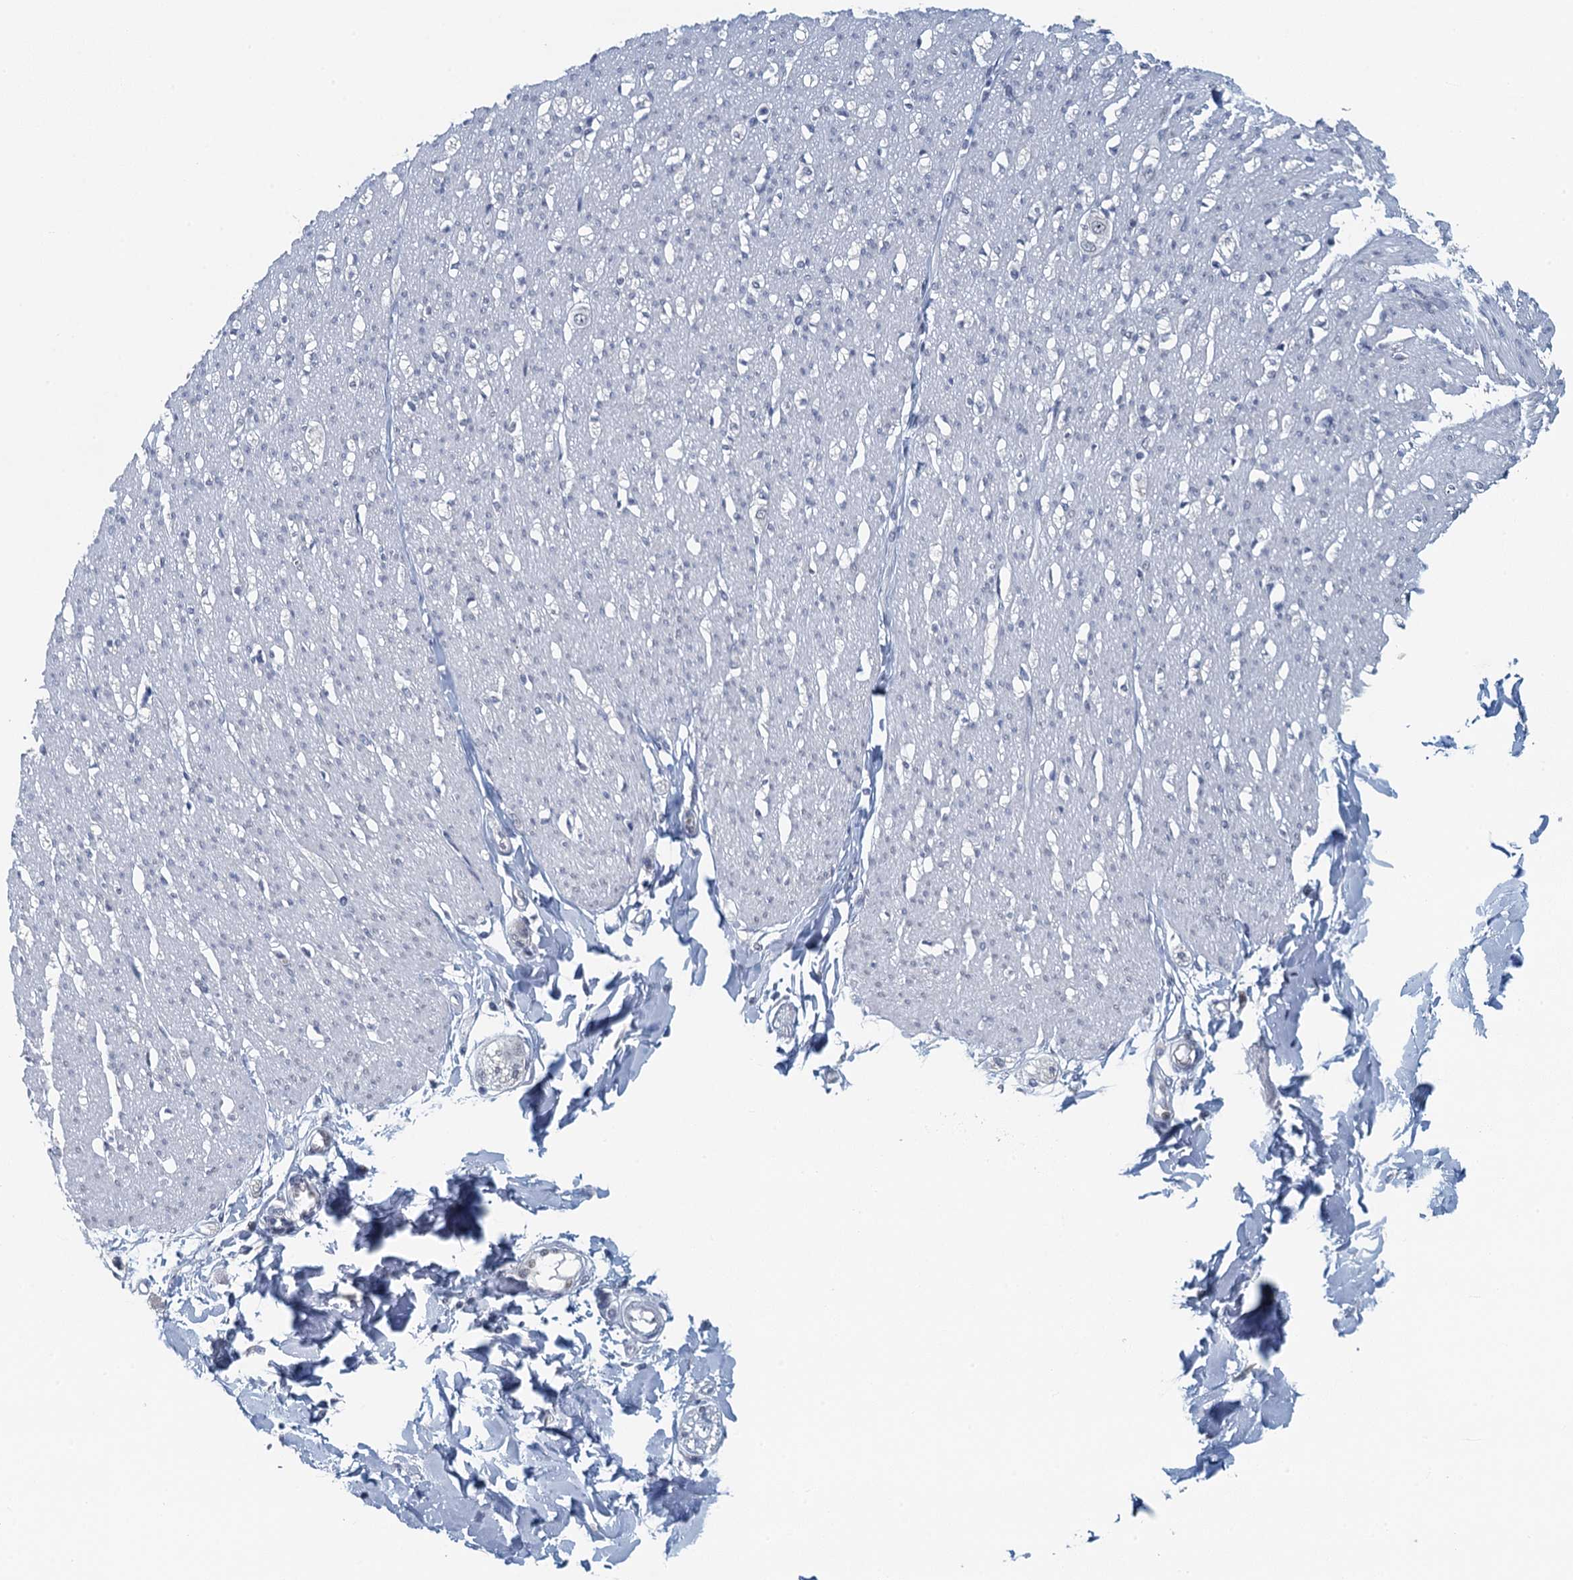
{"staining": {"intensity": "negative", "quantity": "none", "location": "none"}, "tissue": "smooth muscle", "cell_type": "Smooth muscle cells", "image_type": "normal", "snomed": [{"axis": "morphology", "description": "Normal tissue, NOS"}, {"axis": "morphology", "description": "Adenocarcinoma, NOS"}, {"axis": "topography", "description": "Colon"}, {"axis": "topography", "description": "Peripheral nerve tissue"}], "caption": "Histopathology image shows no protein expression in smooth muscle cells of benign smooth muscle. (DAB IHC visualized using brightfield microscopy, high magnification).", "gene": "TTLL9", "patient": {"sex": "male", "age": 14}}